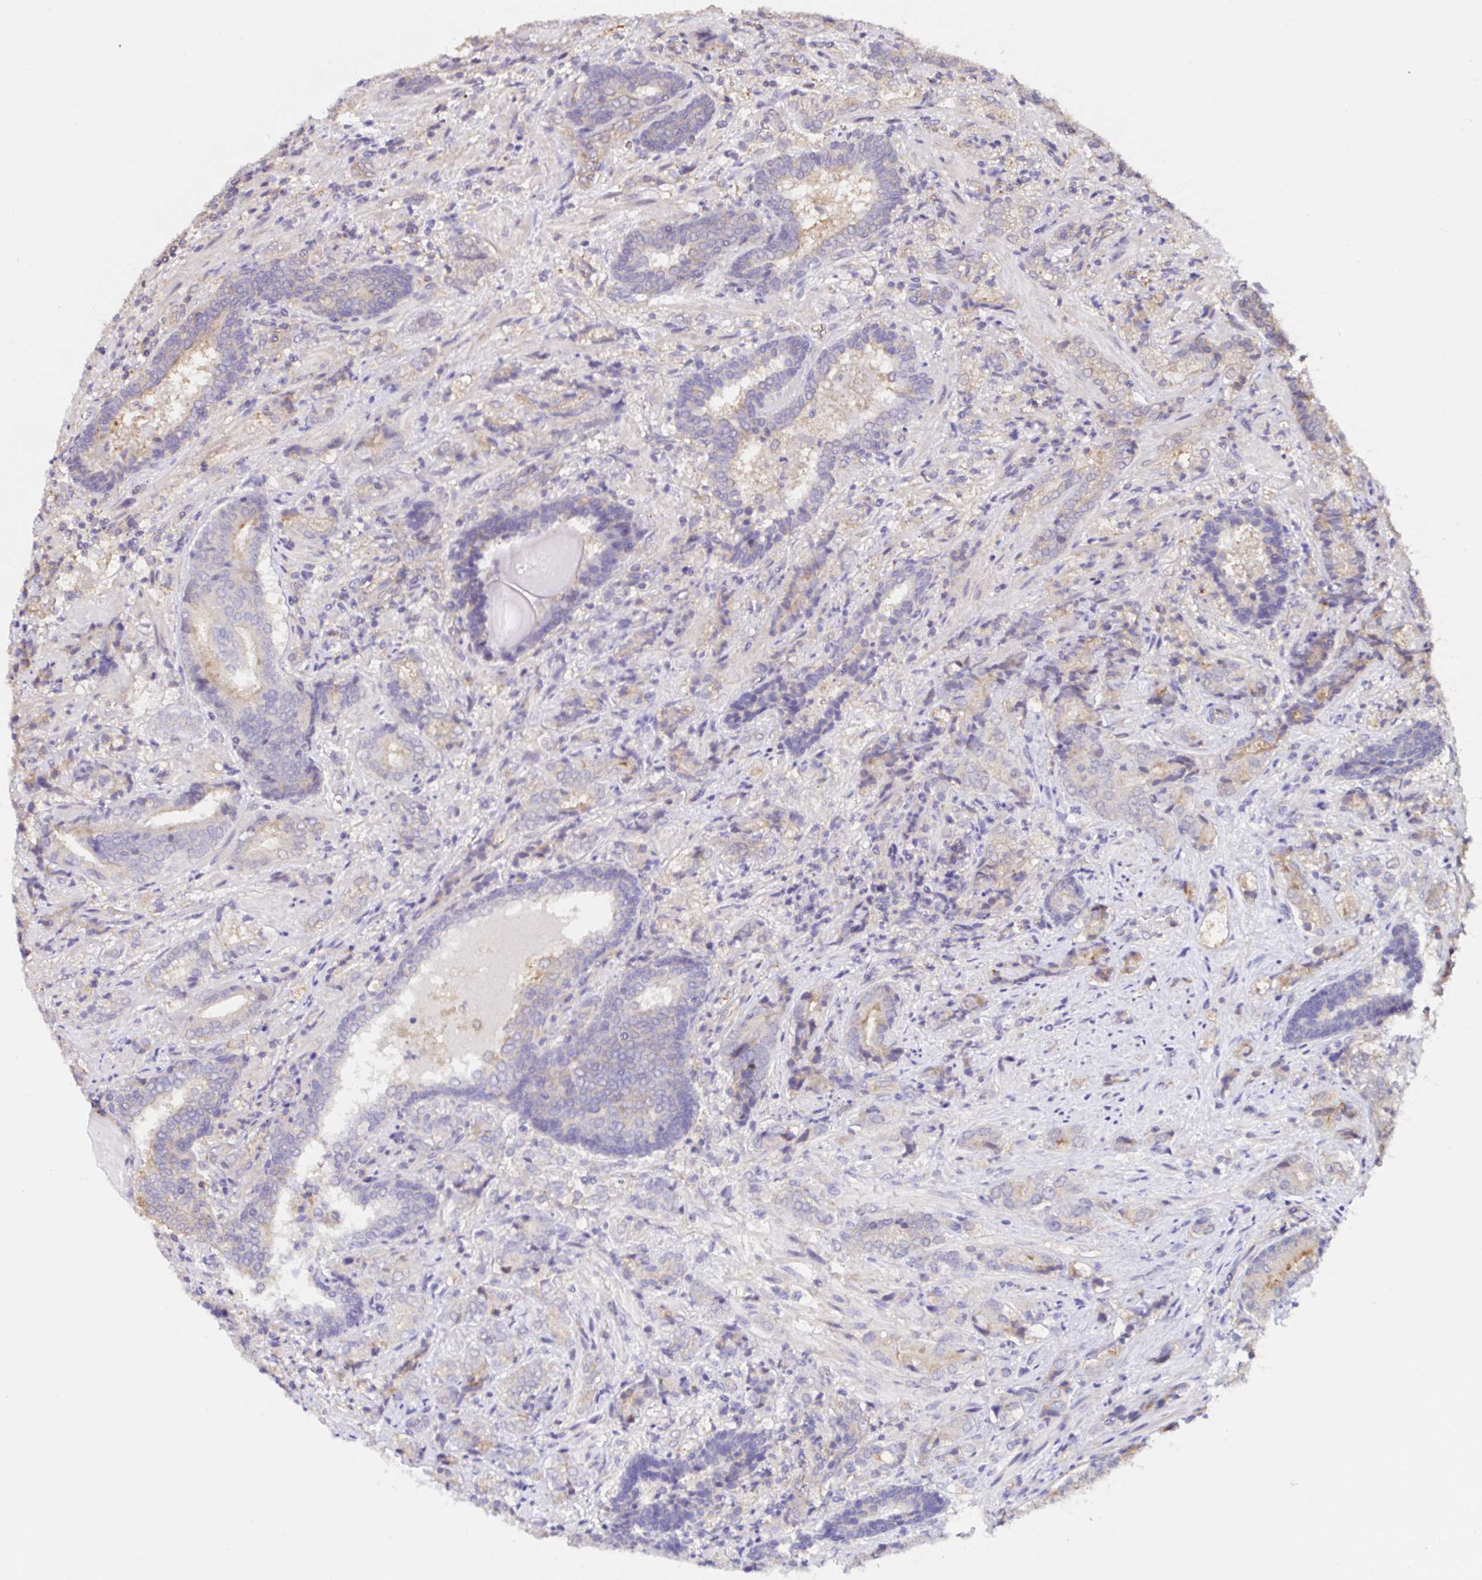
{"staining": {"intensity": "negative", "quantity": "none", "location": "none"}, "tissue": "prostate cancer", "cell_type": "Tumor cells", "image_type": "cancer", "snomed": [{"axis": "morphology", "description": "Adenocarcinoma, High grade"}, {"axis": "topography", "description": "Prostate"}], "caption": "An image of prostate cancer stained for a protein reveals no brown staining in tumor cells.", "gene": "RSRP1", "patient": {"sex": "male", "age": 62}}